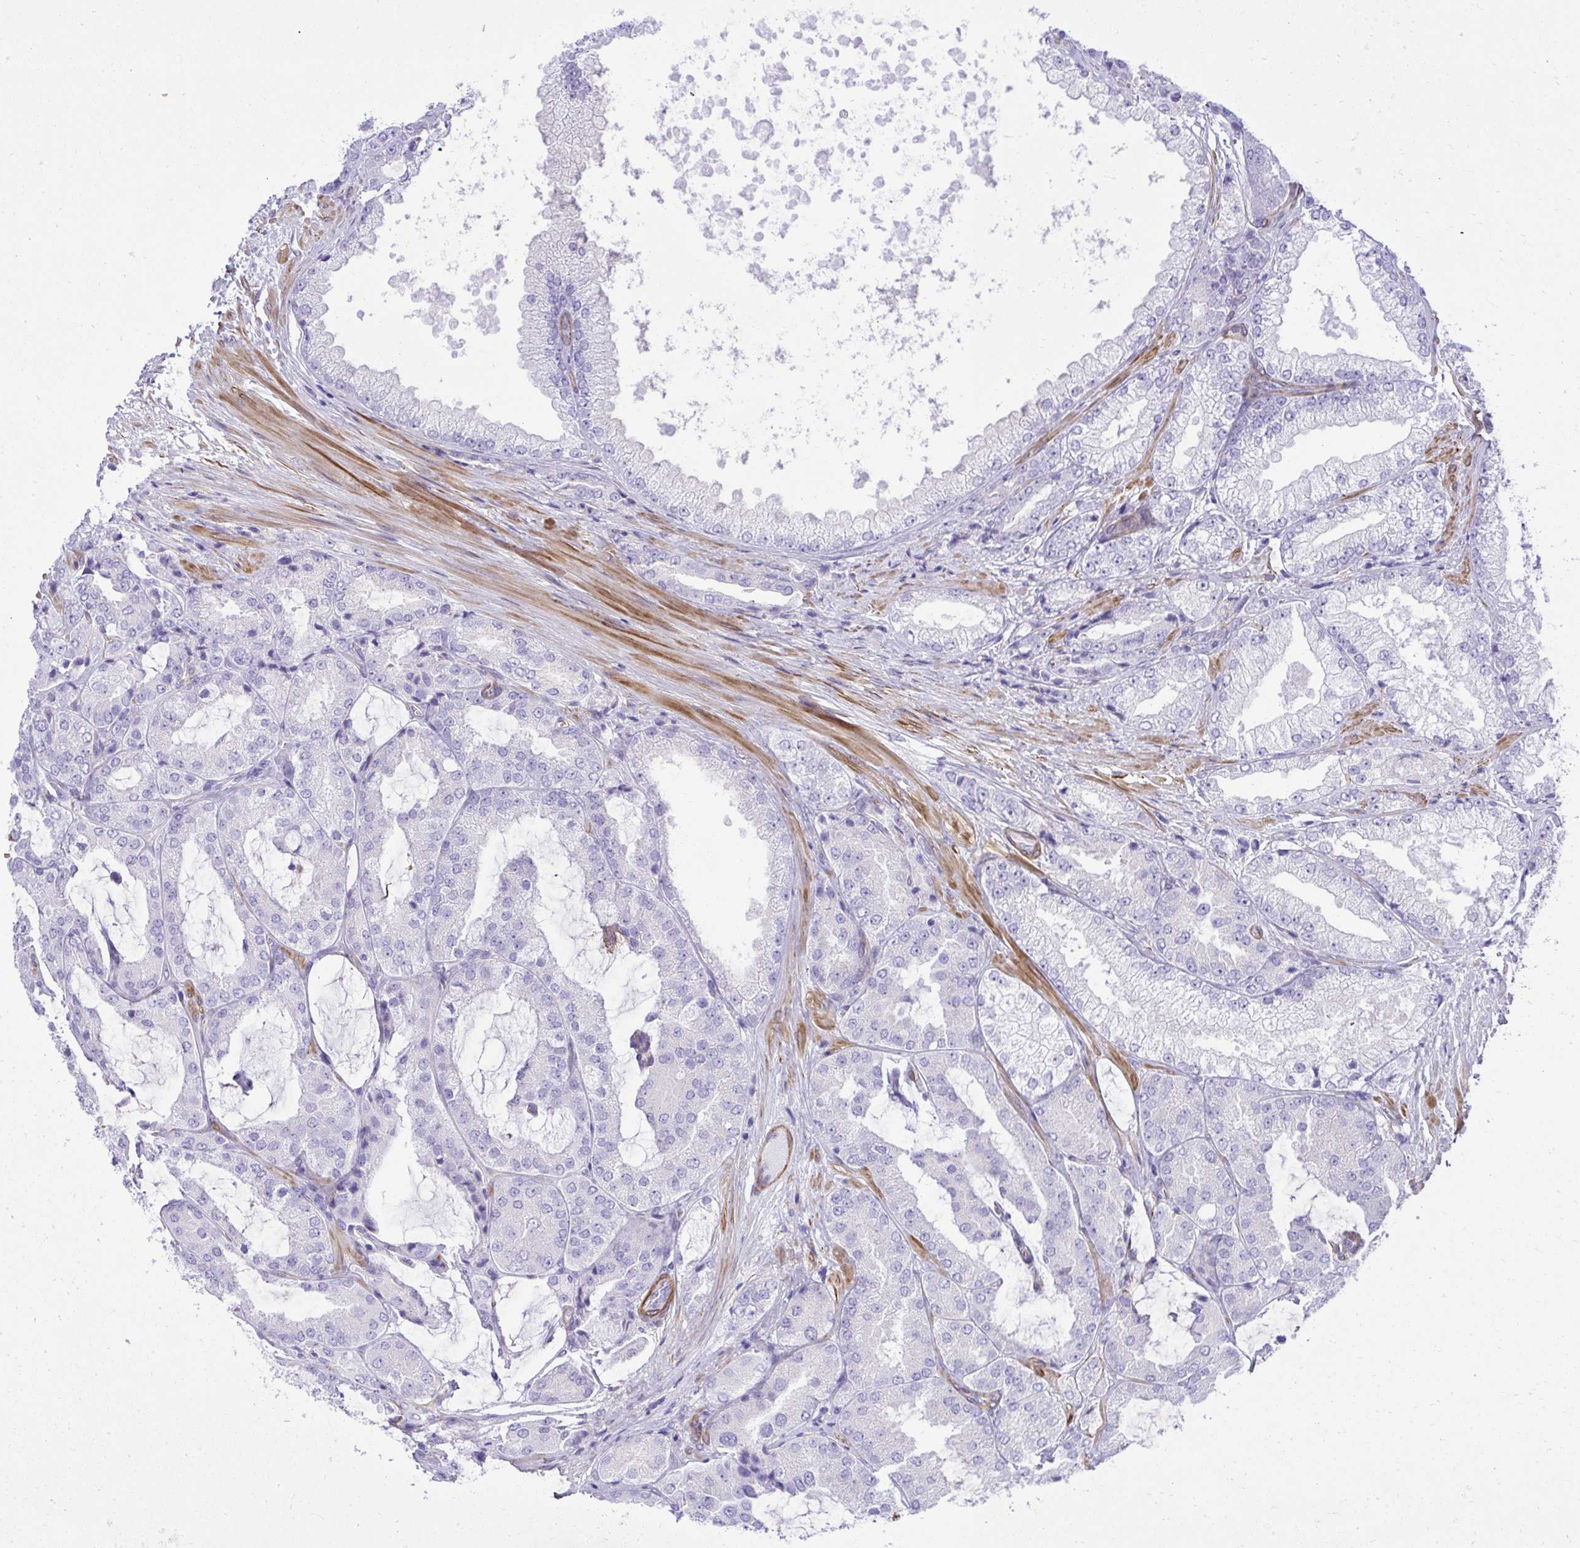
{"staining": {"intensity": "negative", "quantity": "none", "location": "none"}, "tissue": "prostate cancer", "cell_type": "Tumor cells", "image_type": "cancer", "snomed": [{"axis": "morphology", "description": "Adenocarcinoma, High grade"}, {"axis": "topography", "description": "Prostate"}], "caption": "Adenocarcinoma (high-grade) (prostate) was stained to show a protein in brown. There is no significant positivity in tumor cells.", "gene": "PITPNM3", "patient": {"sex": "male", "age": 68}}